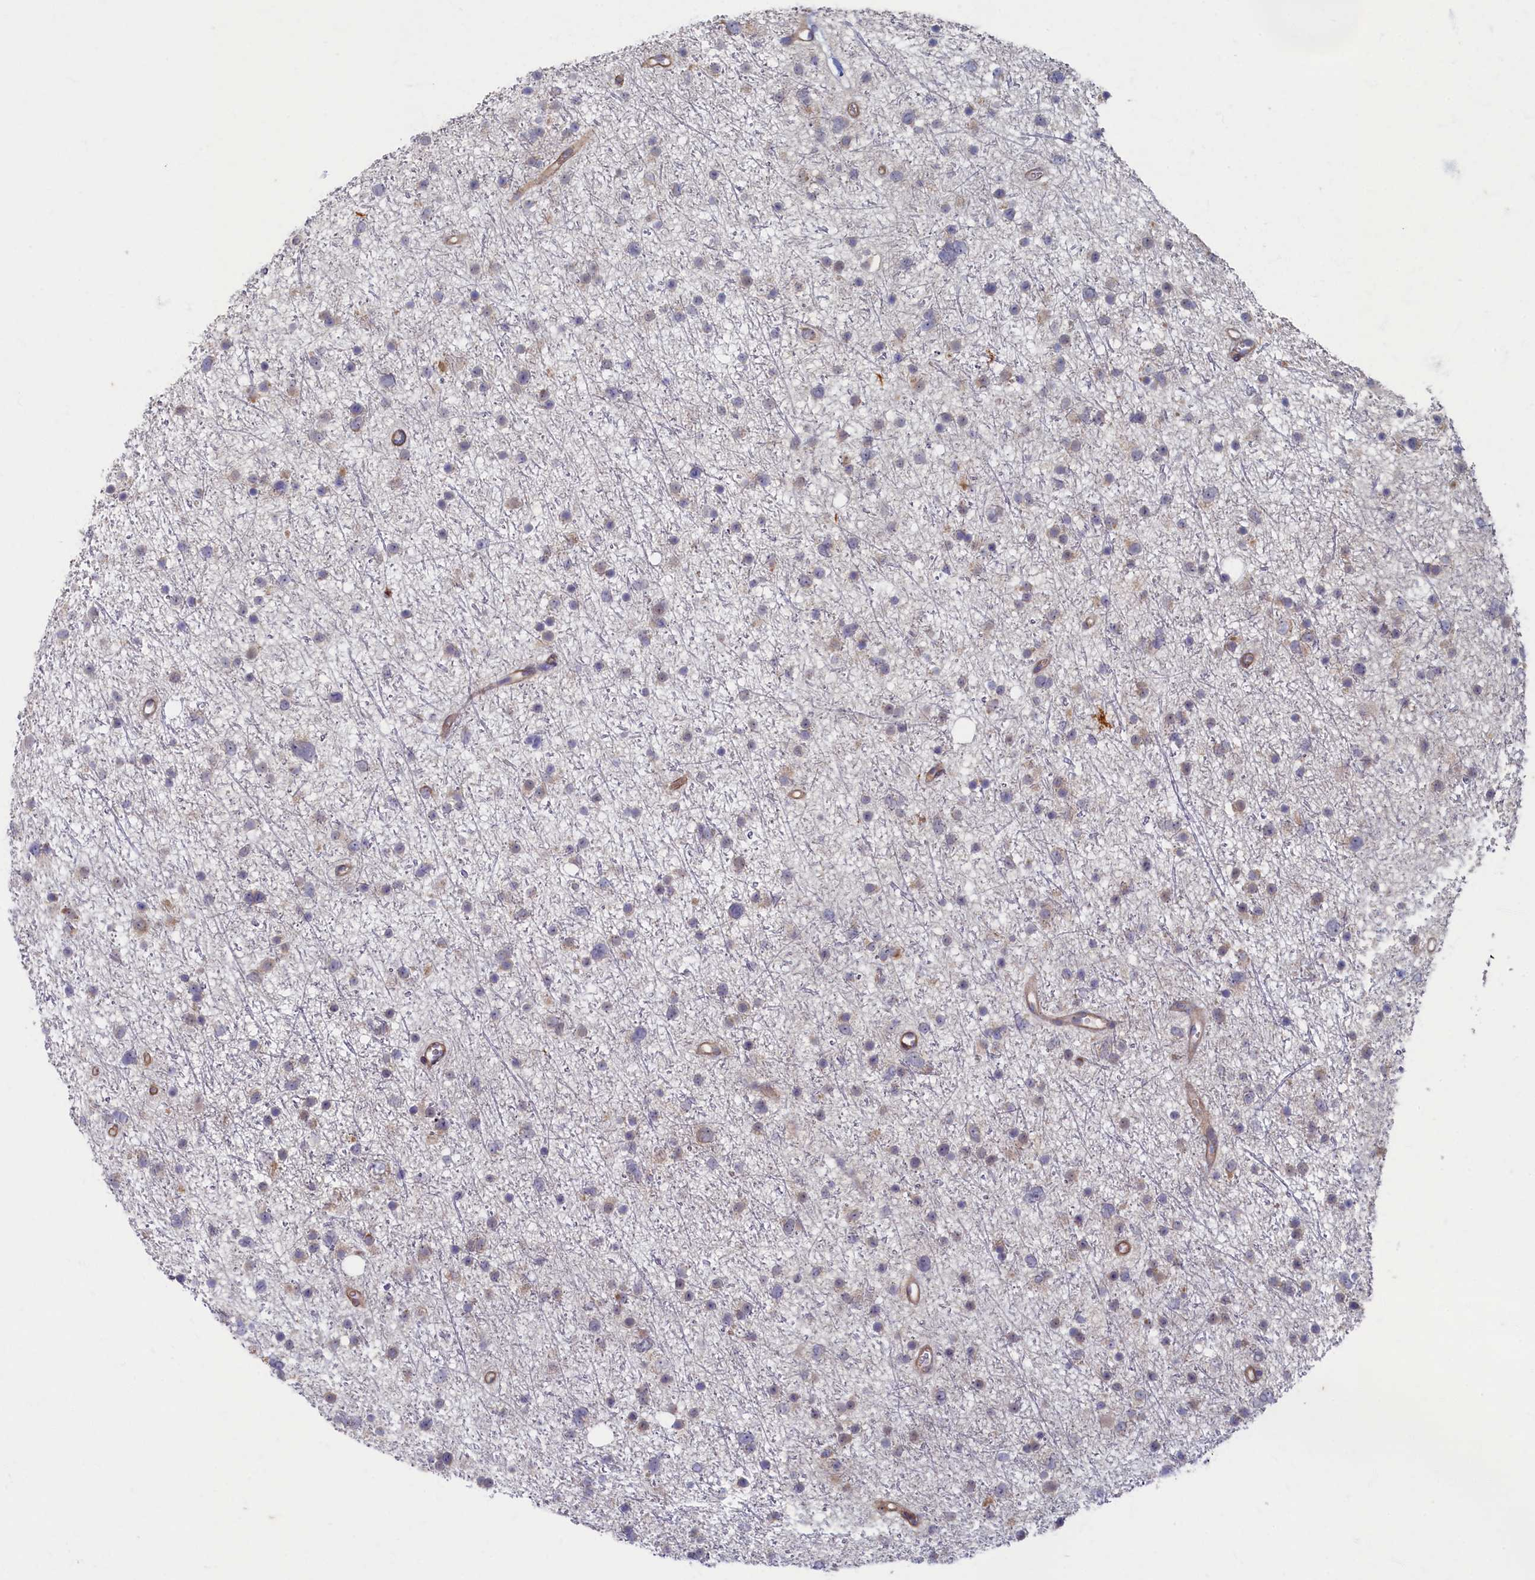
{"staining": {"intensity": "negative", "quantity": "none", "location": "none"}, "tissue": "glioma", "cell_type": "Tumor cells", "image_type": "cancer", "snomed": [{"axis": "morphology", "description": "Glioma, malignant, Low grade"}, {"axis": "topography", "description": "Cerebral cortex"}], "caption": "Low-grade glioma (malignant) stained for a protein using immunohistochemistry displays no expression tumor cells.", "gene": "WDR59", "patient": {"sex": "female", "age": 39}}